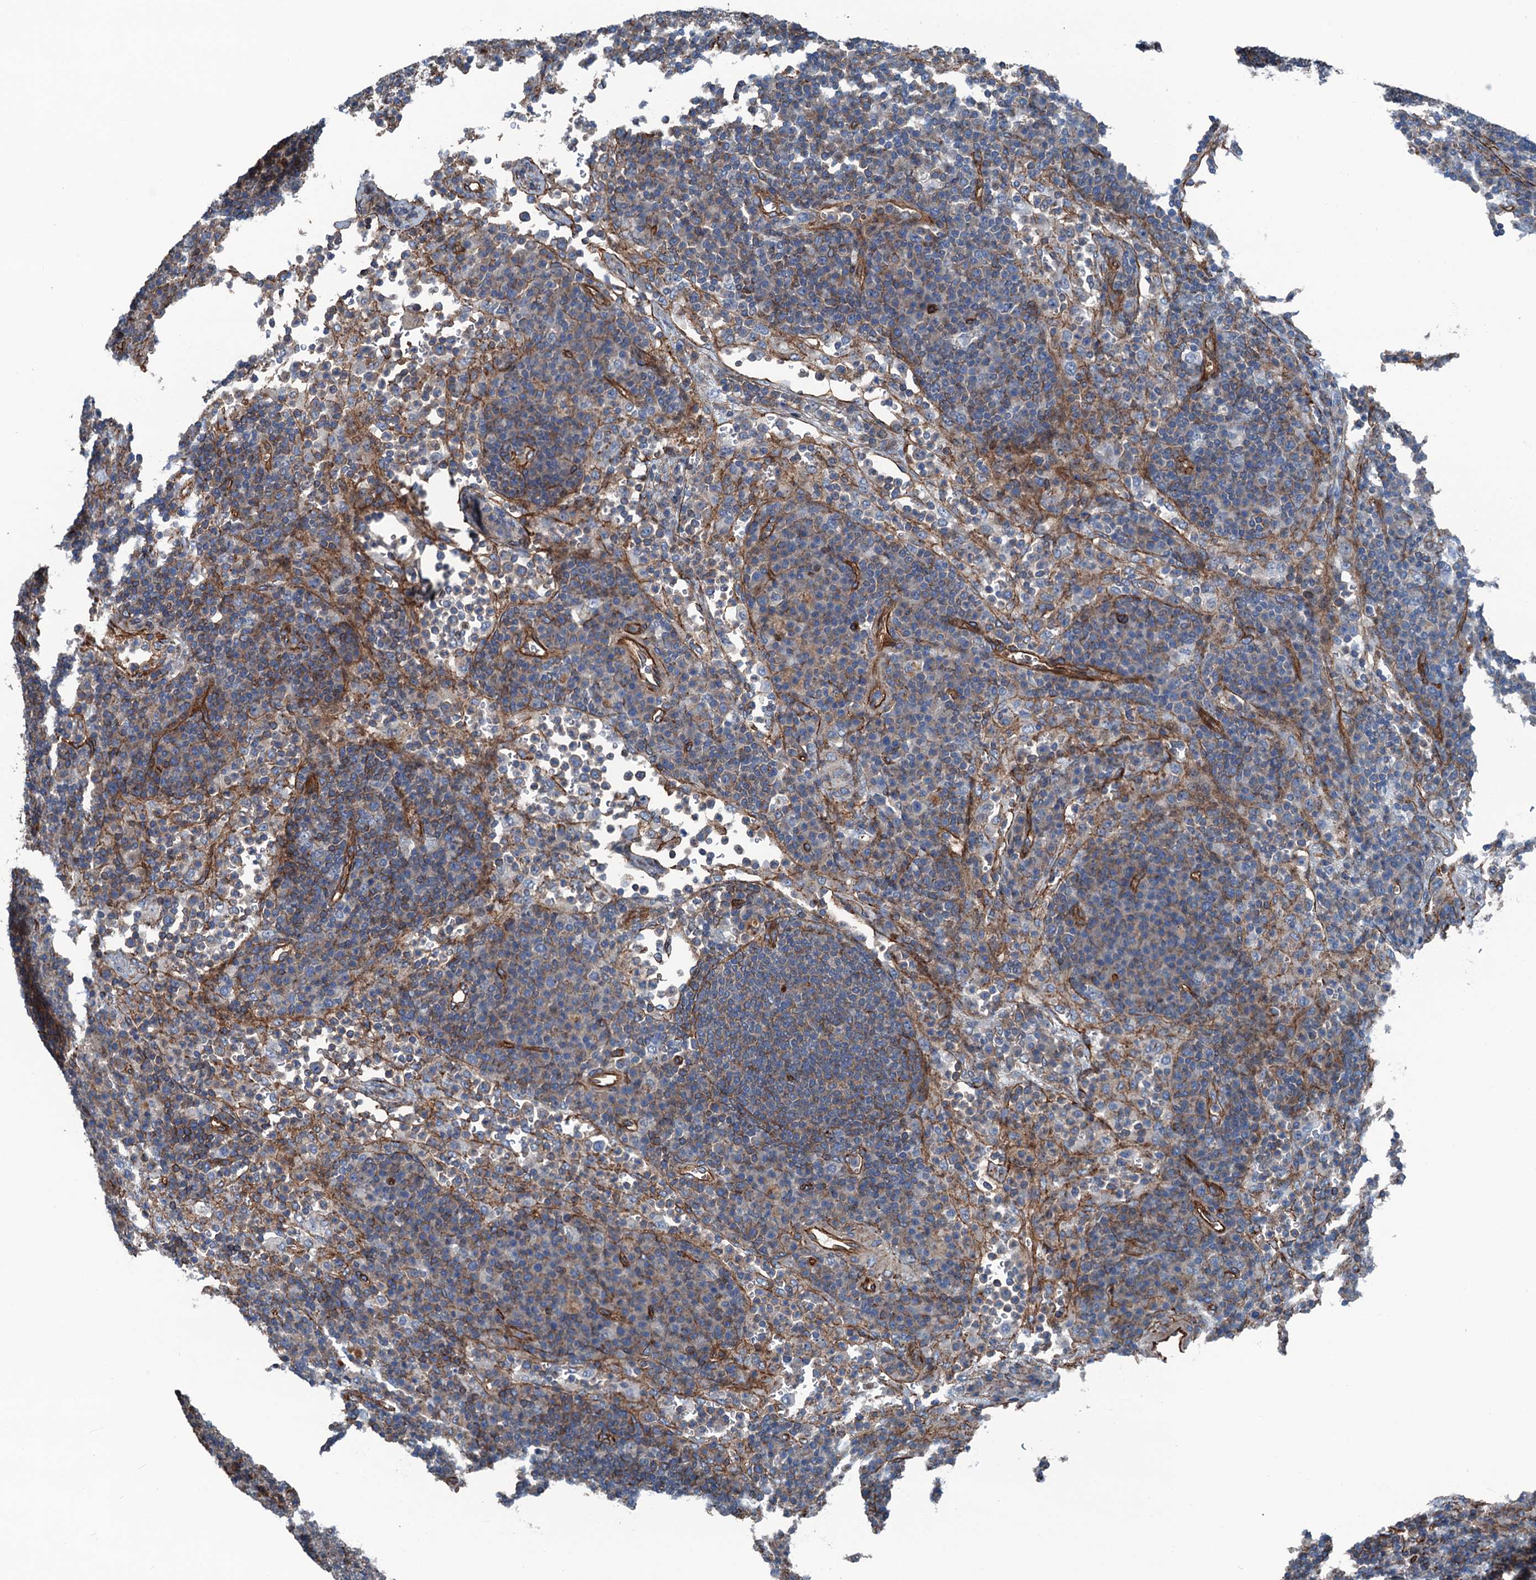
{"staining": {"intensity": "negative", "quantity": "none", "location": "none"}, "tissue": "lymph node", "cell_type": "Germinal center cells", "image_type": "normal", "snomed": [{"axis": "morphology", "description": "Normal tissue, NOS"}, {"axis": "topography", "description": "Lymph node"}], "caption": "High magnification brightfield microscopy of unremarkable lymph node stained with DAB (brown) and counterstained with hematoxylin (blue): germinal center cells show no significant positivity. (IHC, brightfield microscopy, high magnification).", "gene": "NMRAL1", "patient": {"sex": "female", "age": 70}}